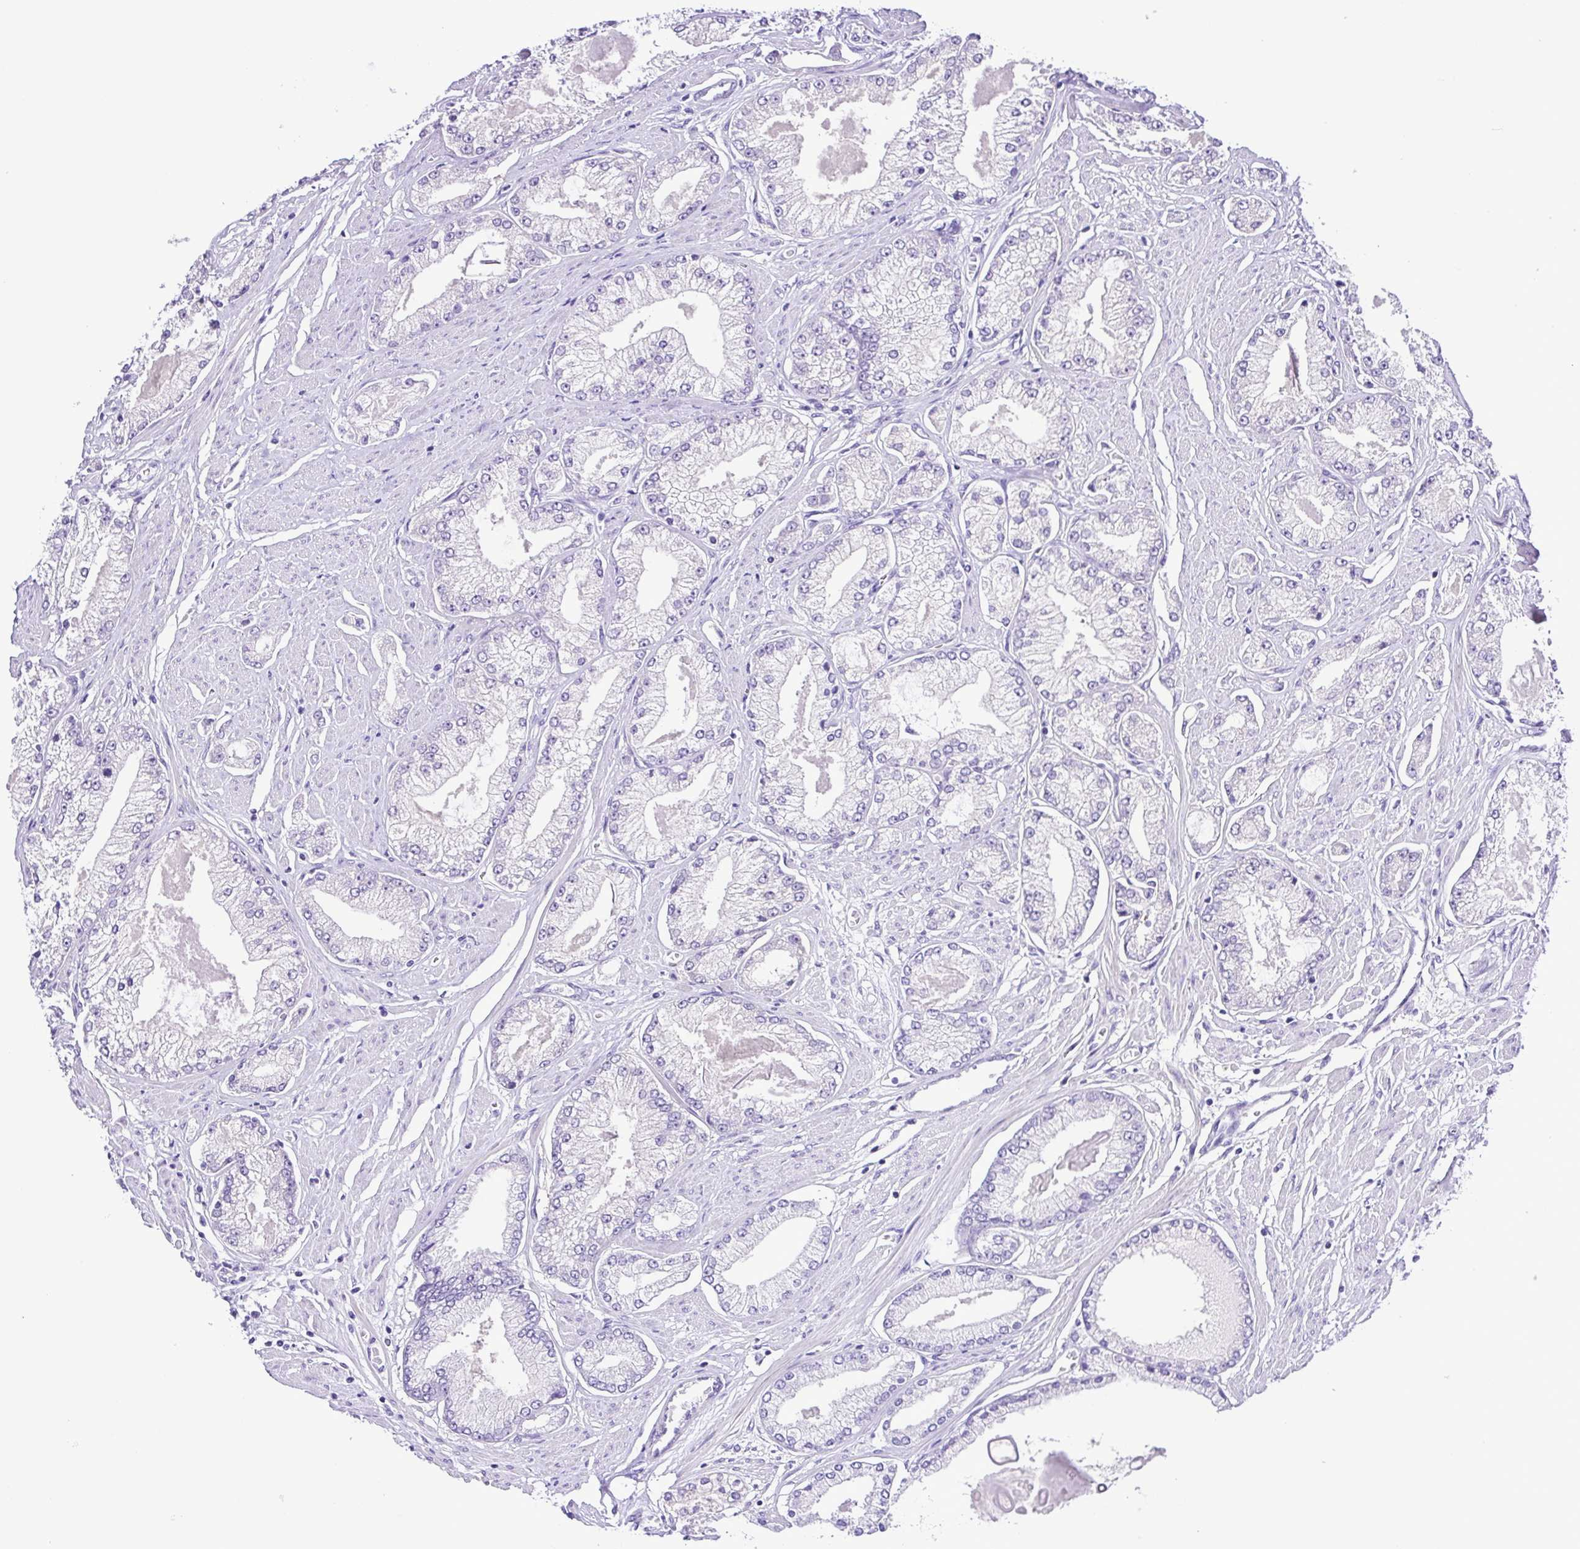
{"staining": {"intensity": "negative", "quantity": "none", "location": "none"}, "tissue": "prostate cancer", "cell_type": "Tumor cells", "image_type": "cancer", "snomed": [{"axis": "morphology", "description": "Adenocarcinoma, High grade"}, {"axis": "topography", "description": "Prostate"}], "caption": "Protein analysis of prostate cancer displays no significant positivity in tumor cells.", "gene": "SYT1", "patient": {"sex": "male", "age": 68}}